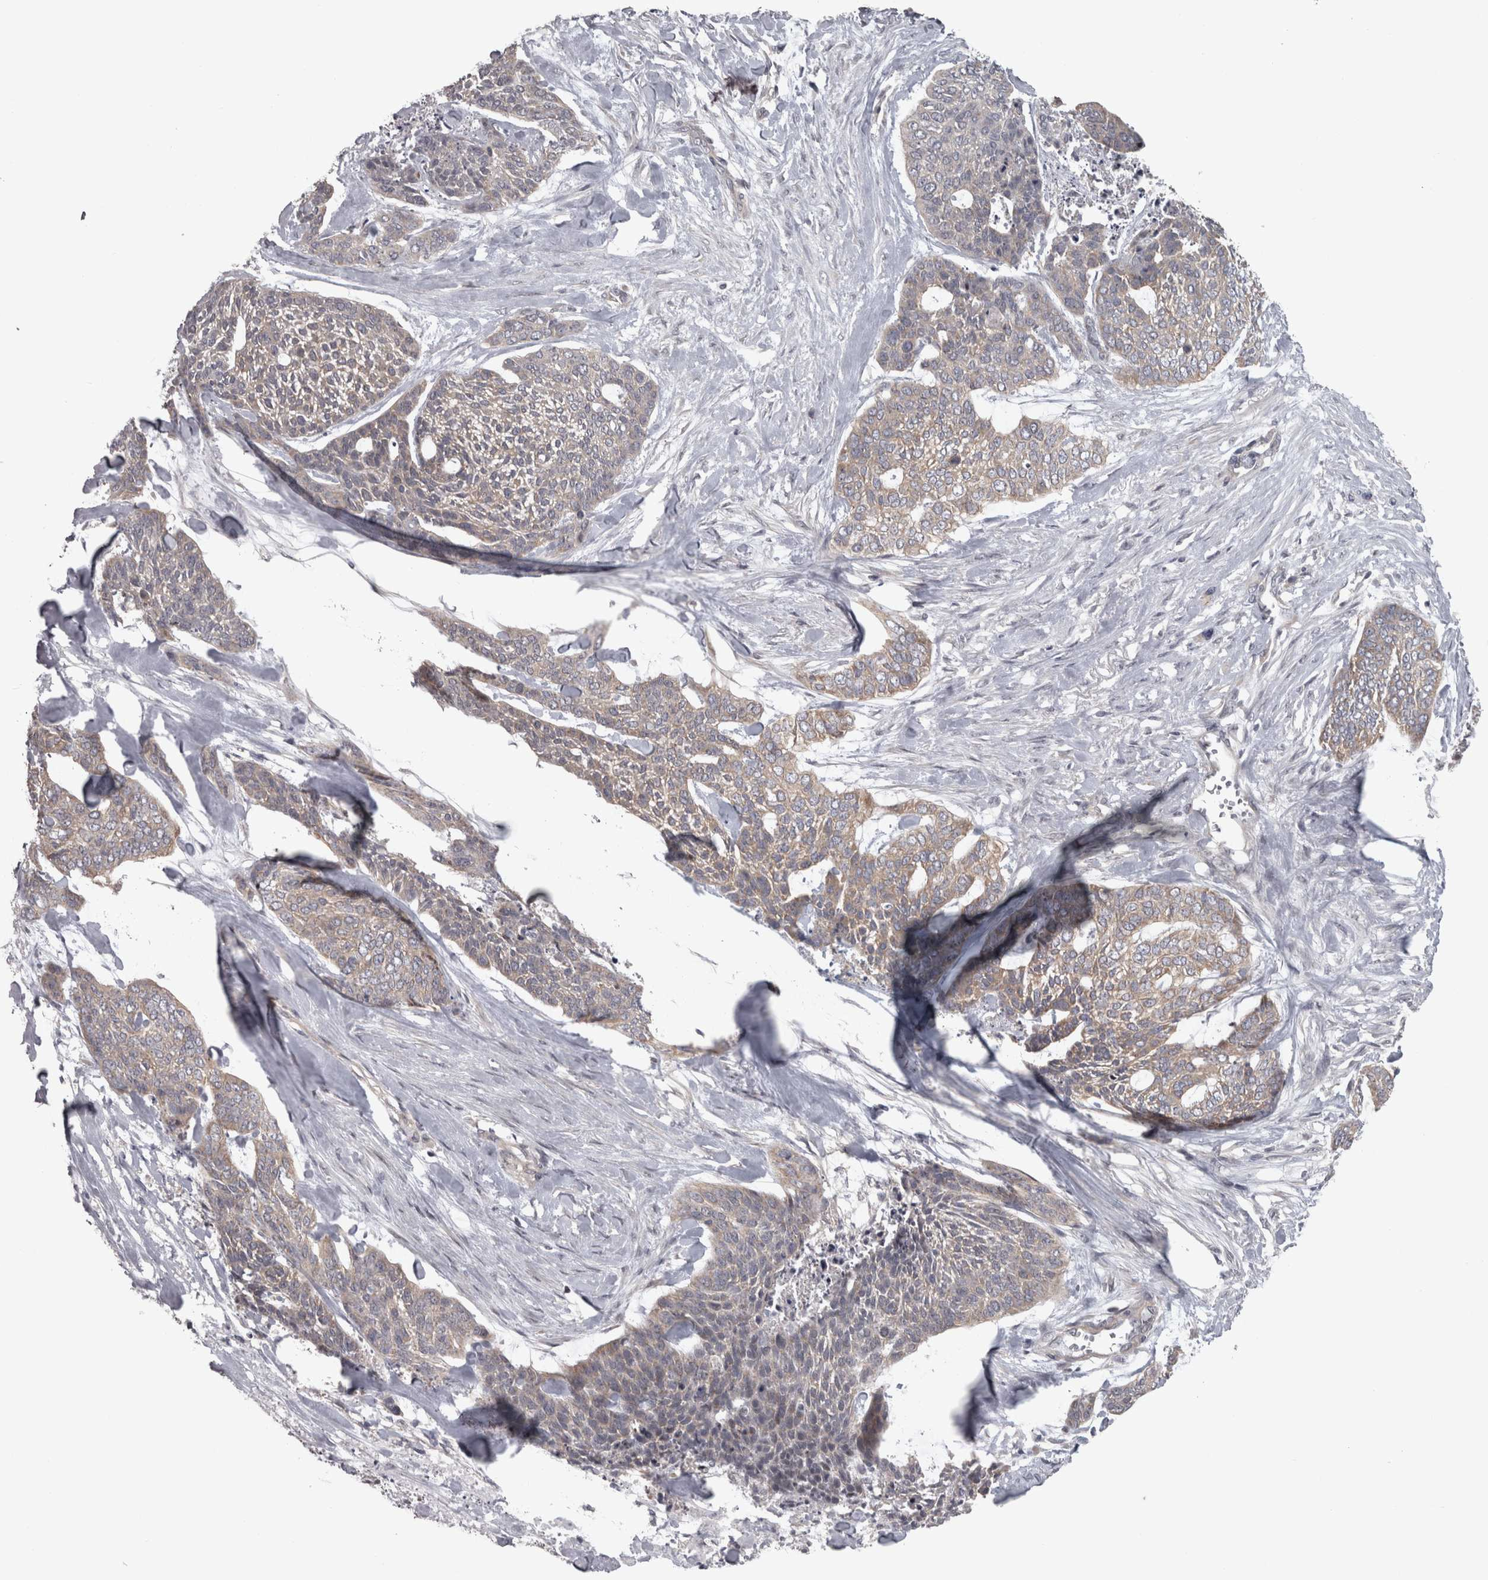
{"staining": {"intensity": "weak", "quantity": "<25%", "location": "cytoplasmic/membranous"}, "tissue": "skin cancer", "cell_type": "Tumor cells", "image_type": "cancer", "snomed": [{"axis": "morphology", "description": "Basal cell carcinoma"}, {"axis": "topography", "description": "Skin"}], "caption": "Tumor cells show no significant staining in basal cell carcinoma (skin).", "gene": "PPP1R12B", "patient": {"sex": "female", "age": 64}}